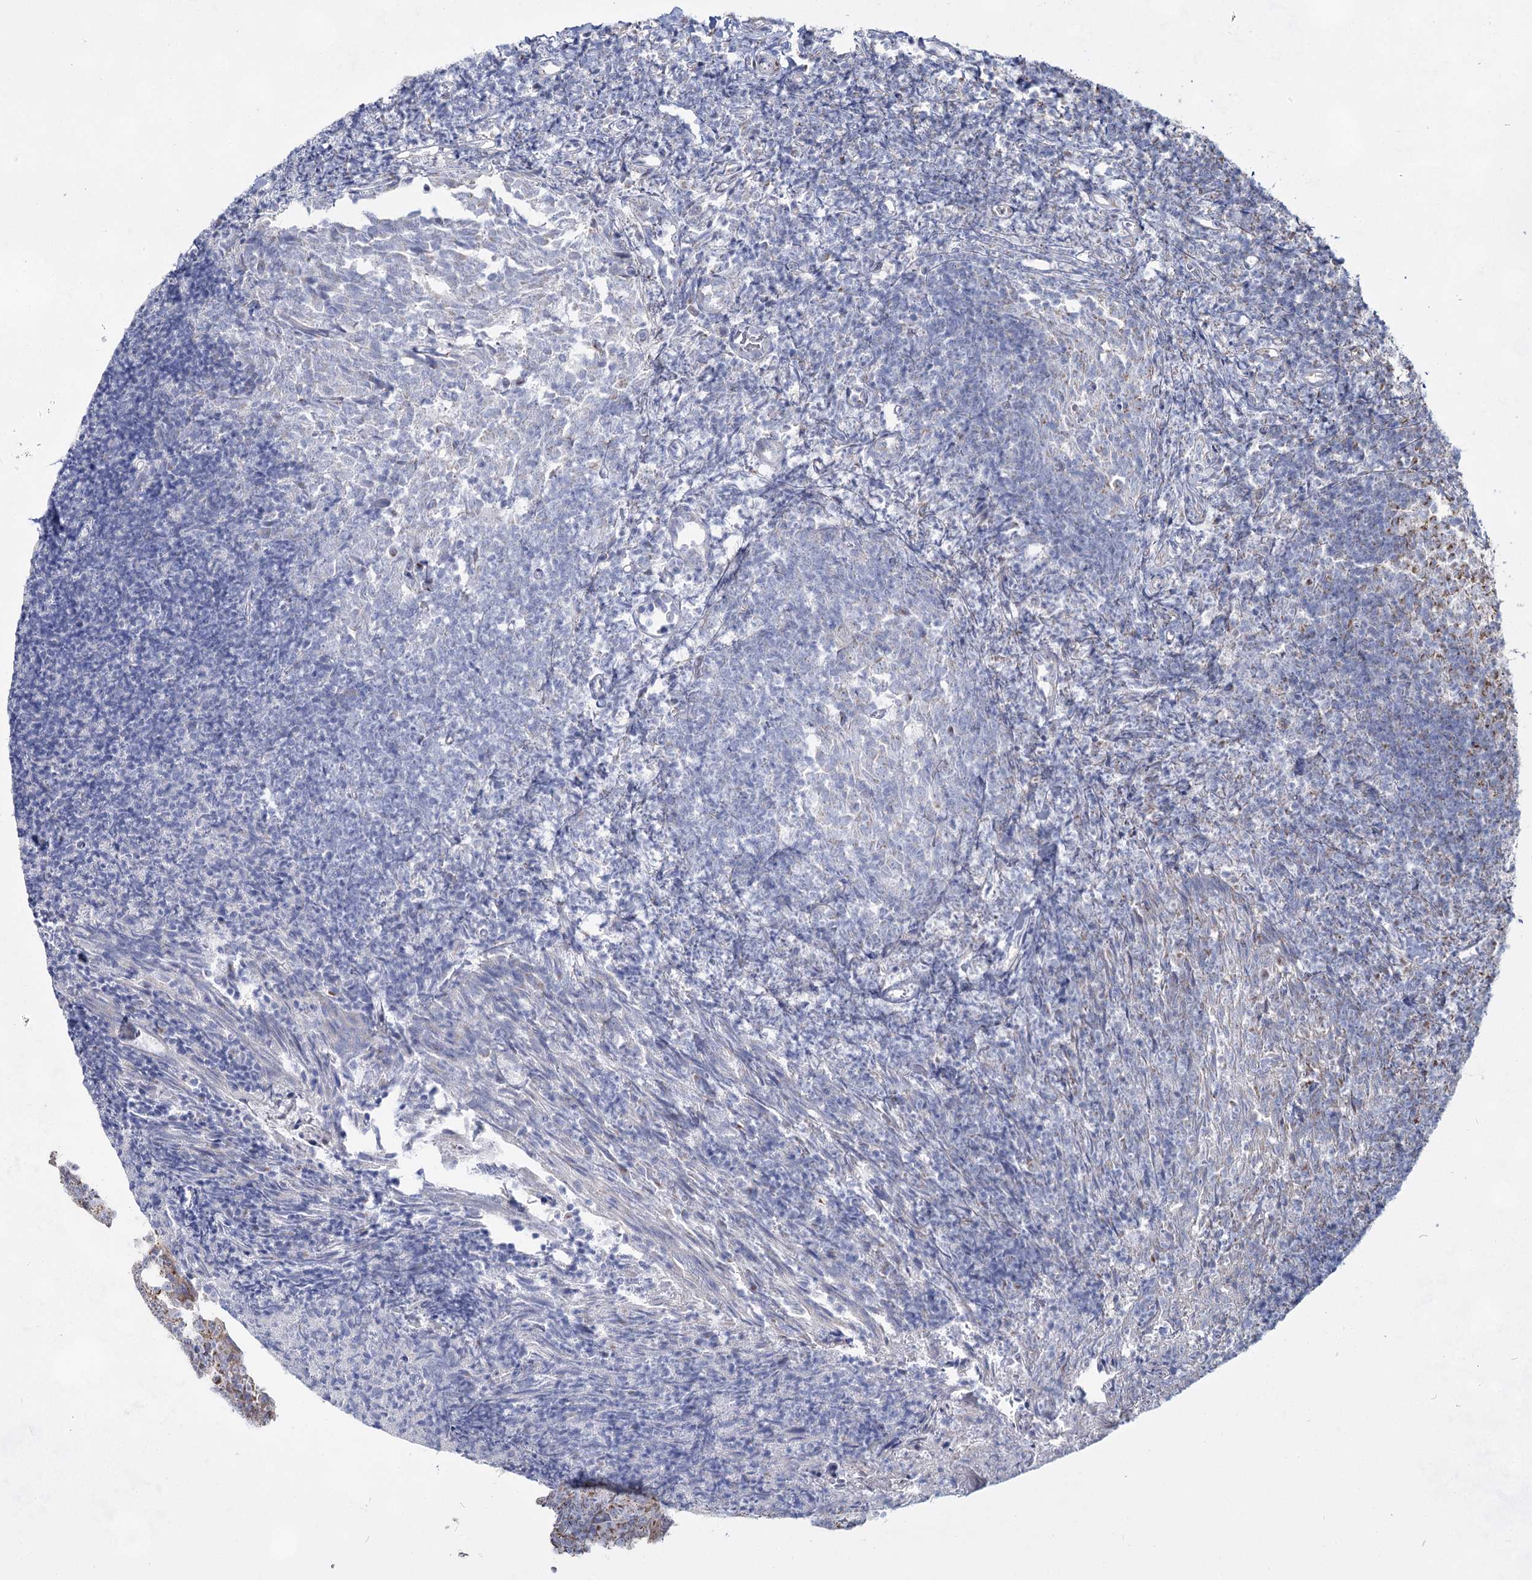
{"staining": {"intensity": "moderate", "quantity": "25%-75%", "location": "cytoplasmic/membranous"}, "tissue": "tonsil", "cell_type": "Germinal center cells", "image_type": "normal", "snomed": [{"axis": "morphology", "description": "Normal tissue, NOS"}, {"axis": "topography", "description": "Tonsil"}], "caption": "Brown immunohistochemical staining in benign human tonsil exhibits moderate cytoplasmic/membranous positivity in approximately 25%-75% of germinal center cells. (Stains: DAB in brown, nuclei in blue, Microscopy: brightfield microscopy at high magnification).", "gene": "CCDC73", "patient": {"sex": "female", "age": 10}}